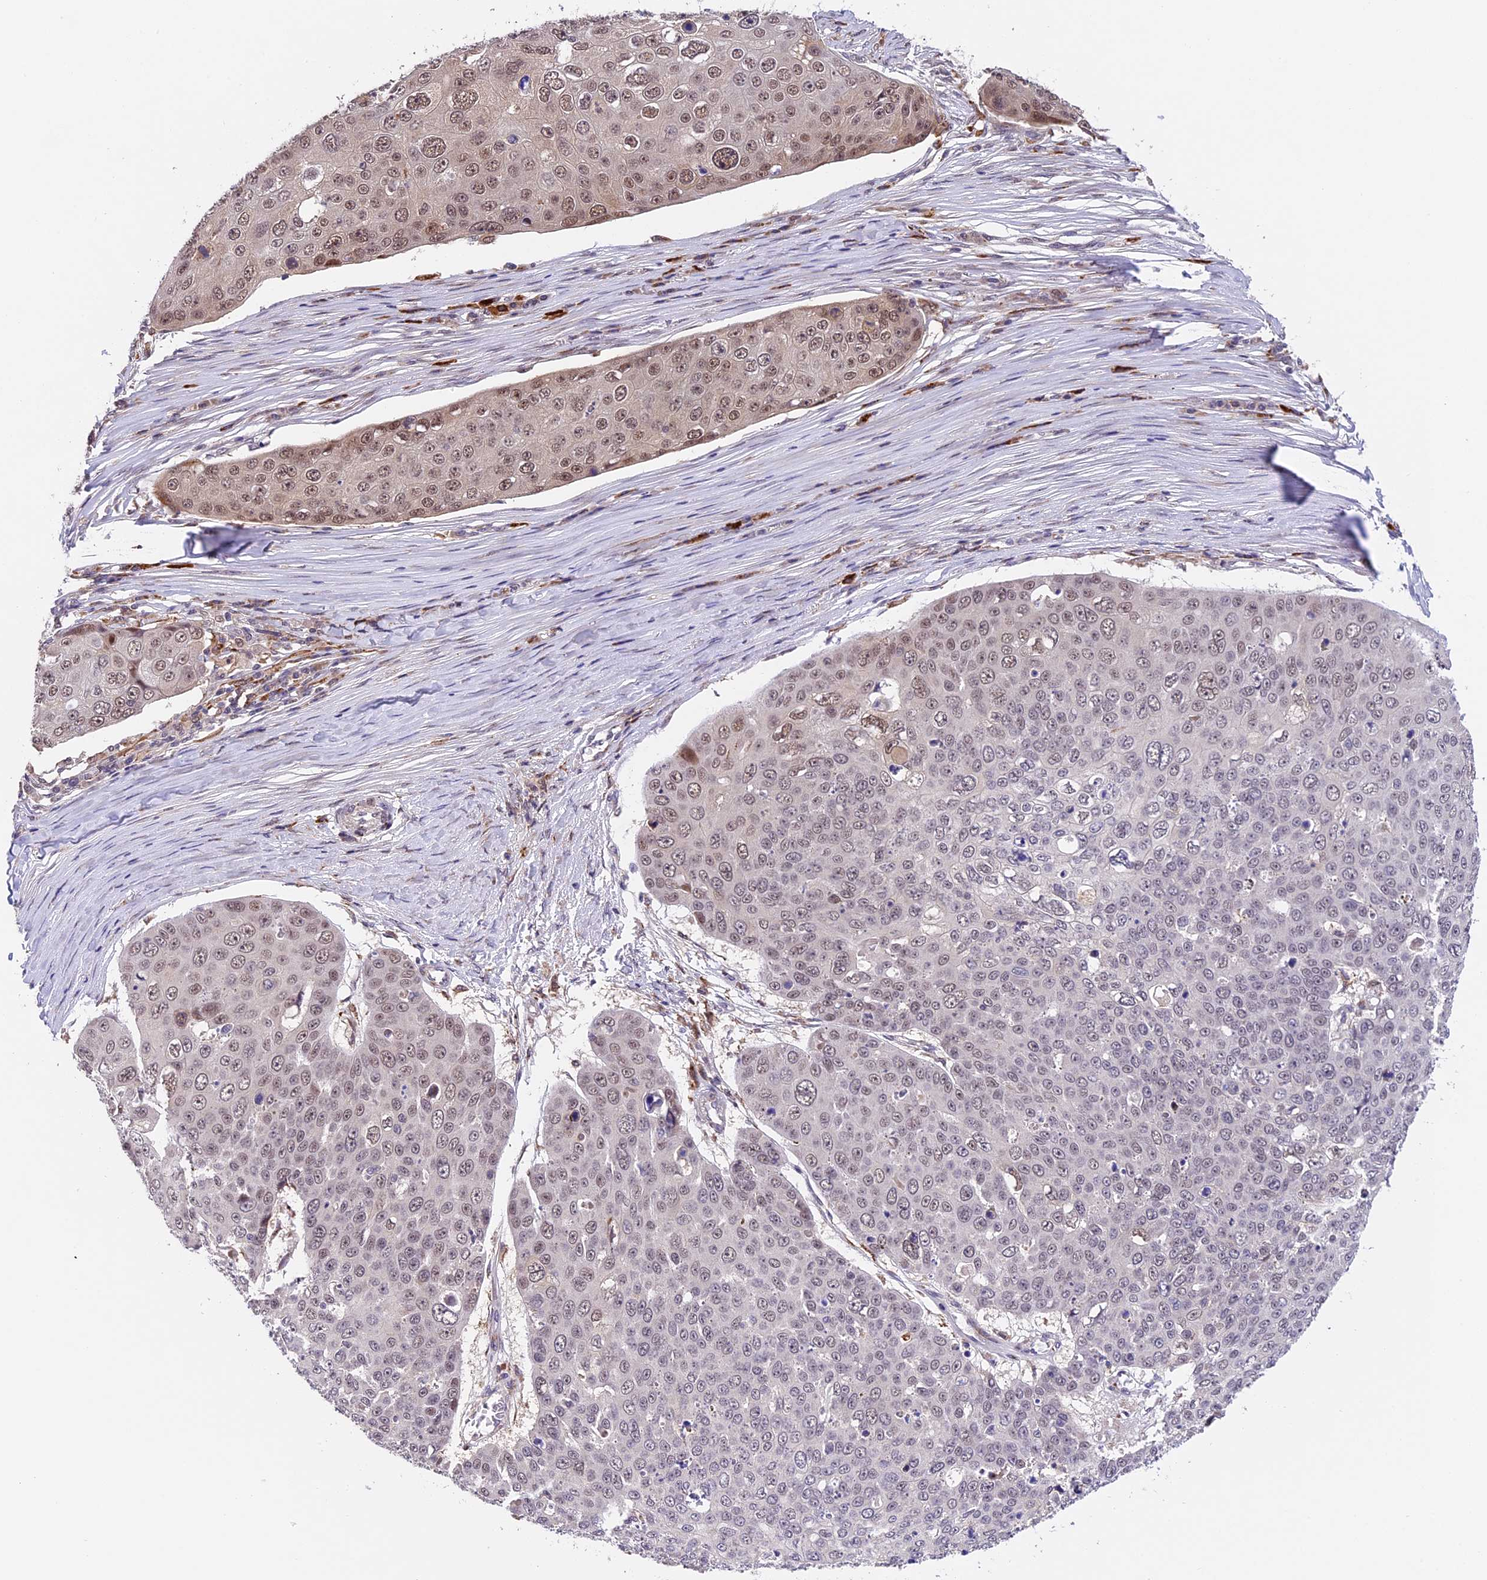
{"staining": {"intensity": "moderate", "quantity": "<25%", "location": "nuclear"}, "tissue": "skin cancer", "cell_type": "Tumor cells", "image_type": "cancer", "snomed": [{"axis": "morphology", "description": "Squamous cell carcinoma, NOS"}, {"axis": "topography", "description": "Skin"}], "caption": "Moderate nuclear staining for a protein is present in about <25% of tumor cells of skin cancer using immunohistochemistry.", "gene": "FBXO45", "patient": {"sex": "male", "age": 71}}